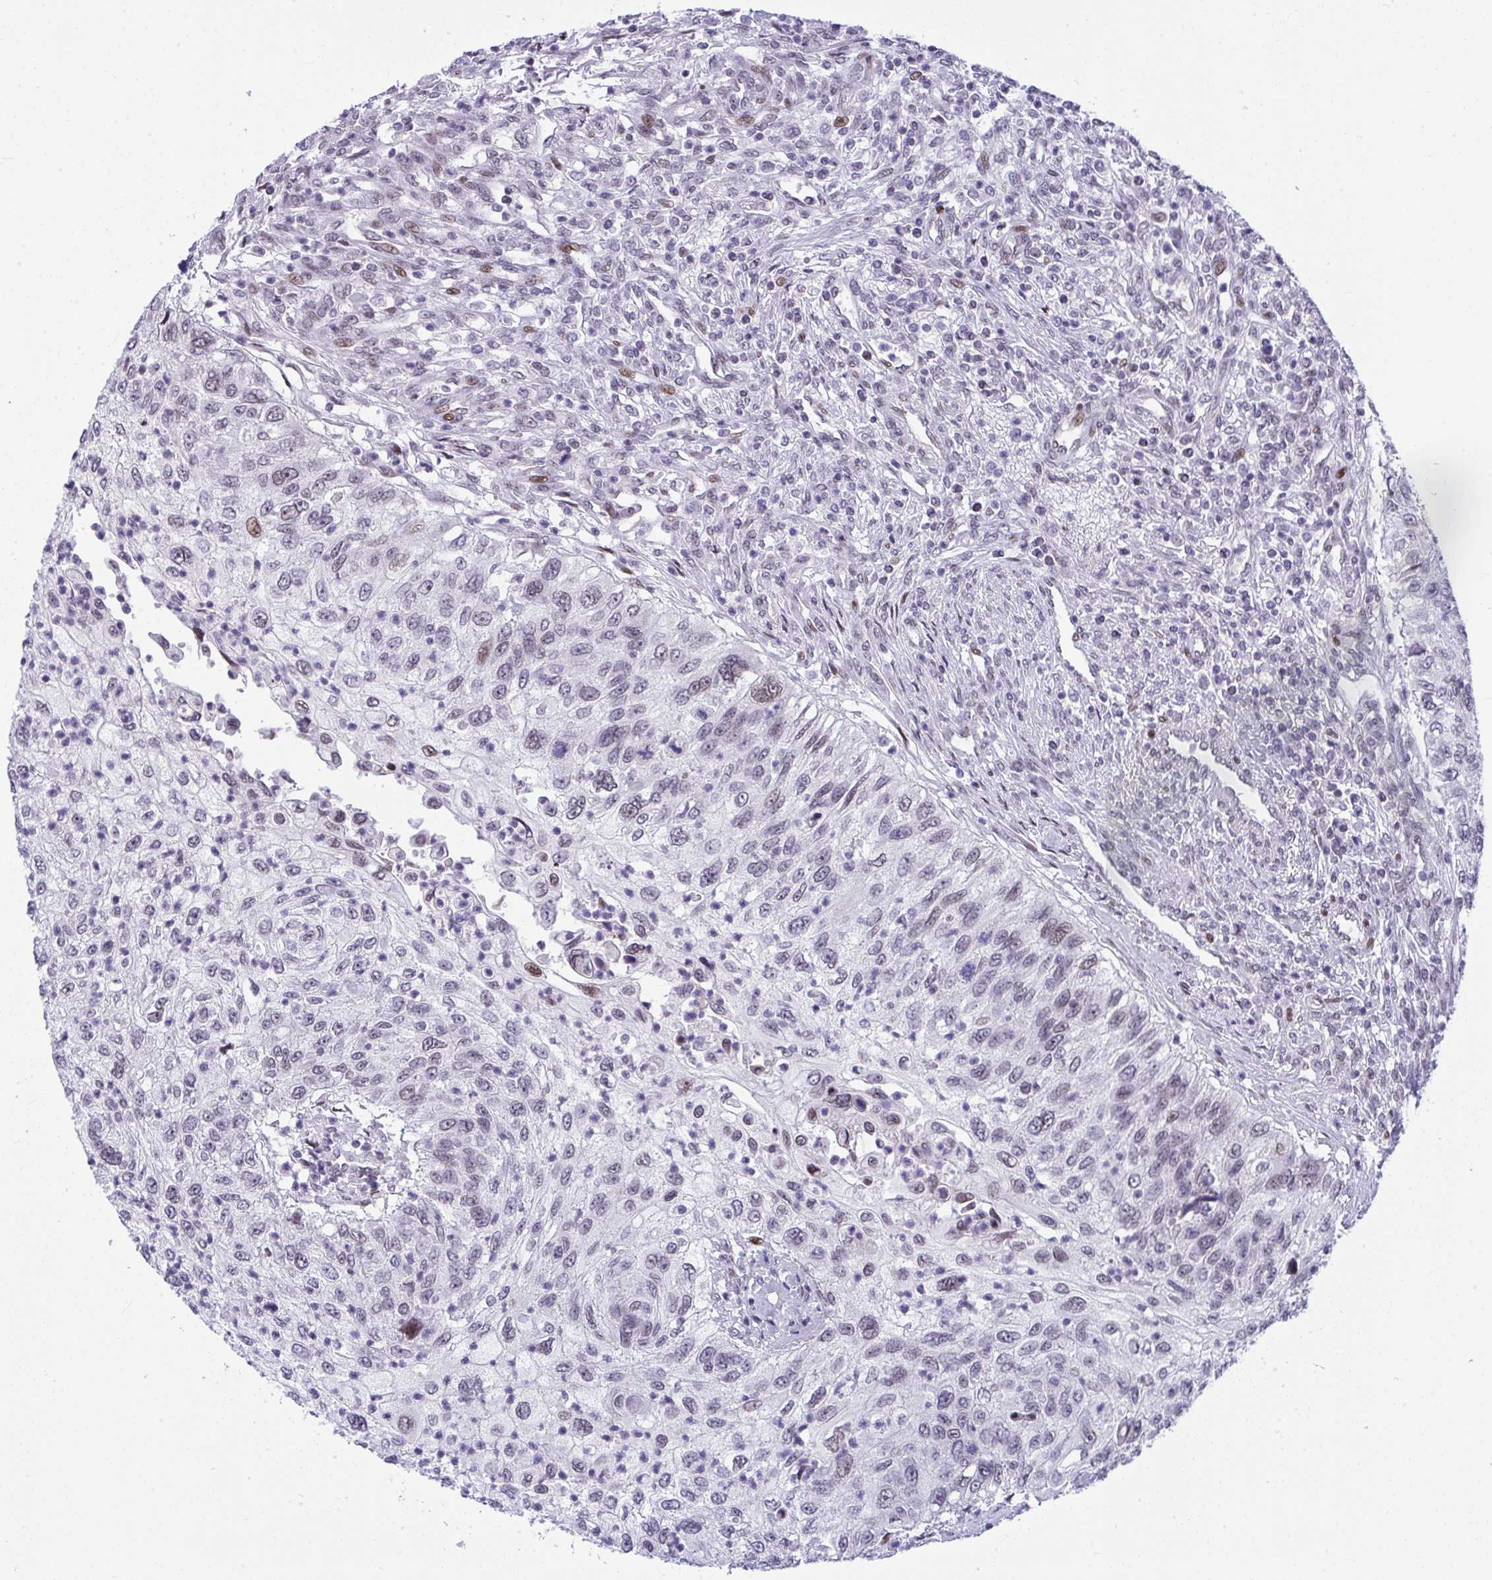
{"staining": {"intensity": "weak", "quantity": "<25%", "location": "nuclear"}, "tissue": "urothelial cancer", "cell_type": "Tumor cells", "image_type": "cancer", "snomed": [{"axis": "morphology", "description": "Urothelial carcinoma, High grade"}, {"axis": "topography", "description": "Urinary bladder"}], "caption": "The IHC histopathology image has no significant staining in tumor cells of high-grade urothelial carcinoma tissue.", "gene": "ZFHX3", "patient": {"sex": "female", "age": 60}}